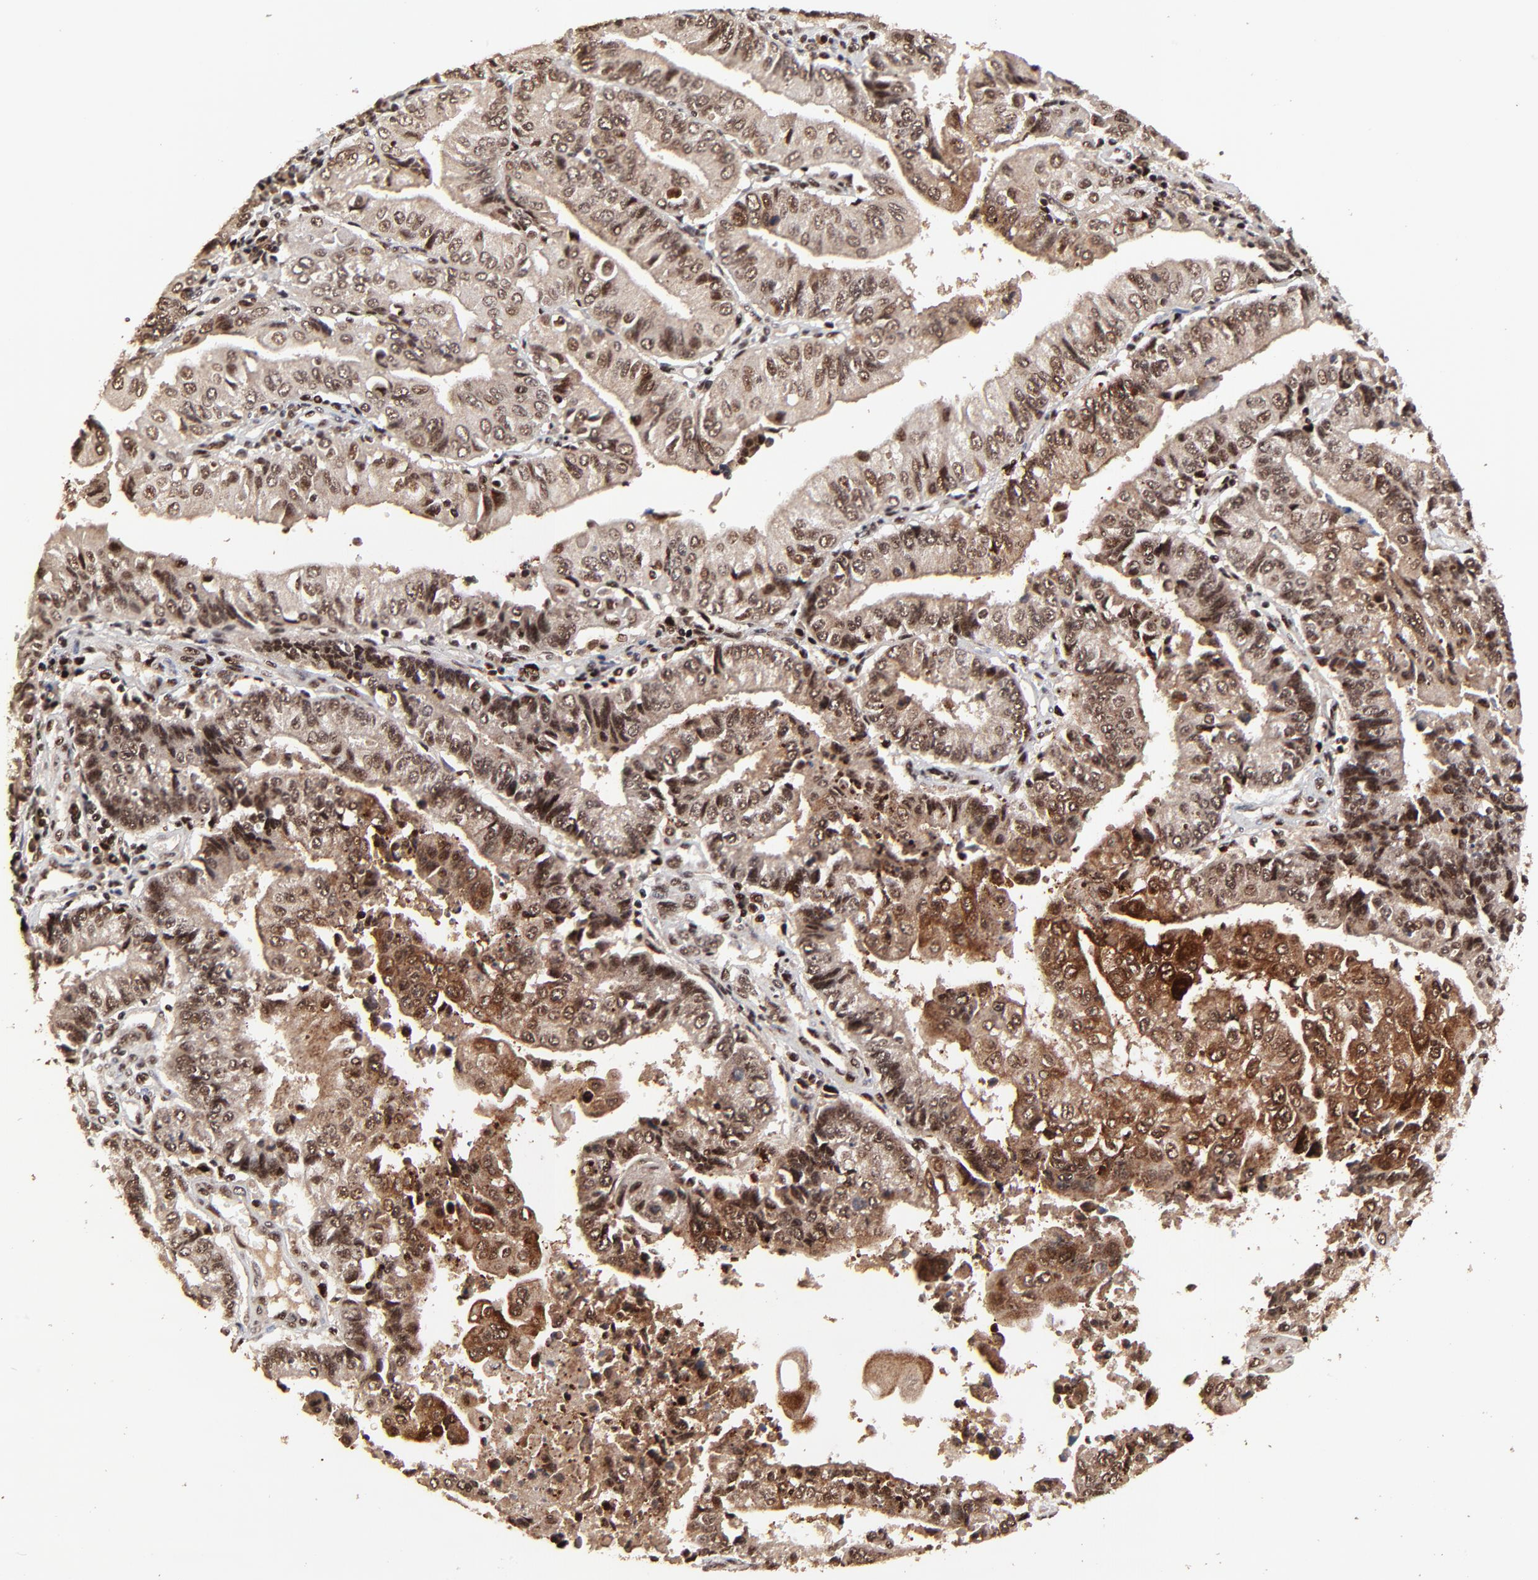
{"staining": {"intensity": "moderate", "quantity": ">75%", "location": "cytoplasmic/membranous,nuclear"}, "tissue": "endometrial cancer", "cell_type": "Tumor cells", "image_type": "cancer", "snomed": [{"axis": "morphology", "description": "Adenocarcinoma, NOS"}, {"axis": "topography", "description": "Endometrium"}], "caption": "Endometrial cancer tissue demonstrates moderate cytoplasmic/membranous and nuclear staining in about >75% of tumor cells, visualized by immunohistochemistry.", "gene": "RBM22", "patient": {"sex": "female", "age": 75}}